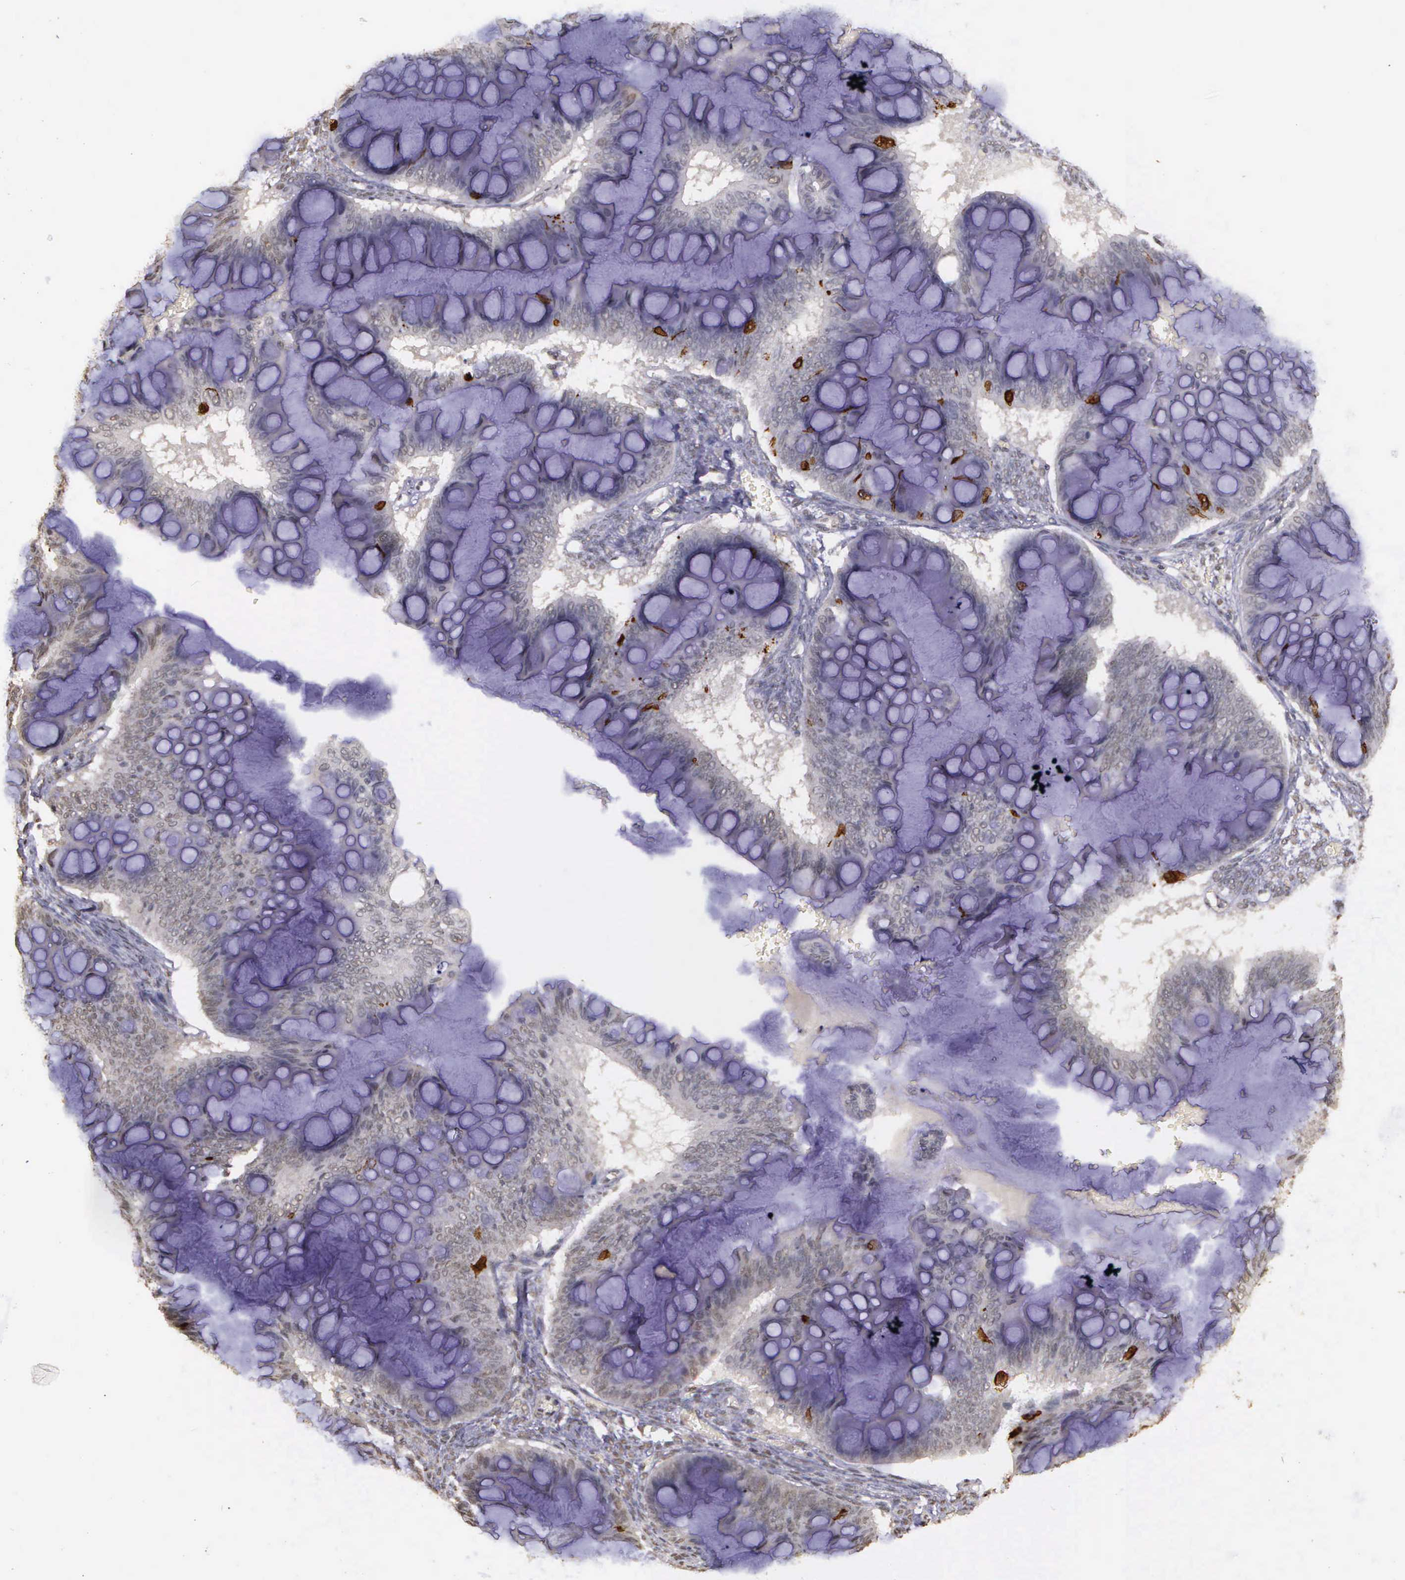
{"staining": {"intensity": "negative", "quantity": "none", "location": "none"}, "tissue": "ovarian cancer", "cell_type": "Tumor cells", "image_type": "cancer", "snomed": [{"axis": "morphology", "description": "Cystadenocarcinoma, mucinous, NOS"}, {"axis": "topography", "description": "Ovary"}], "caption": "The photomicrograph displays no staining of tumor cells in ovarian mucinous cystadenocarcinoma.", "gene": "ARMCX5", "patient": {"sex": "female", "age": 73}}